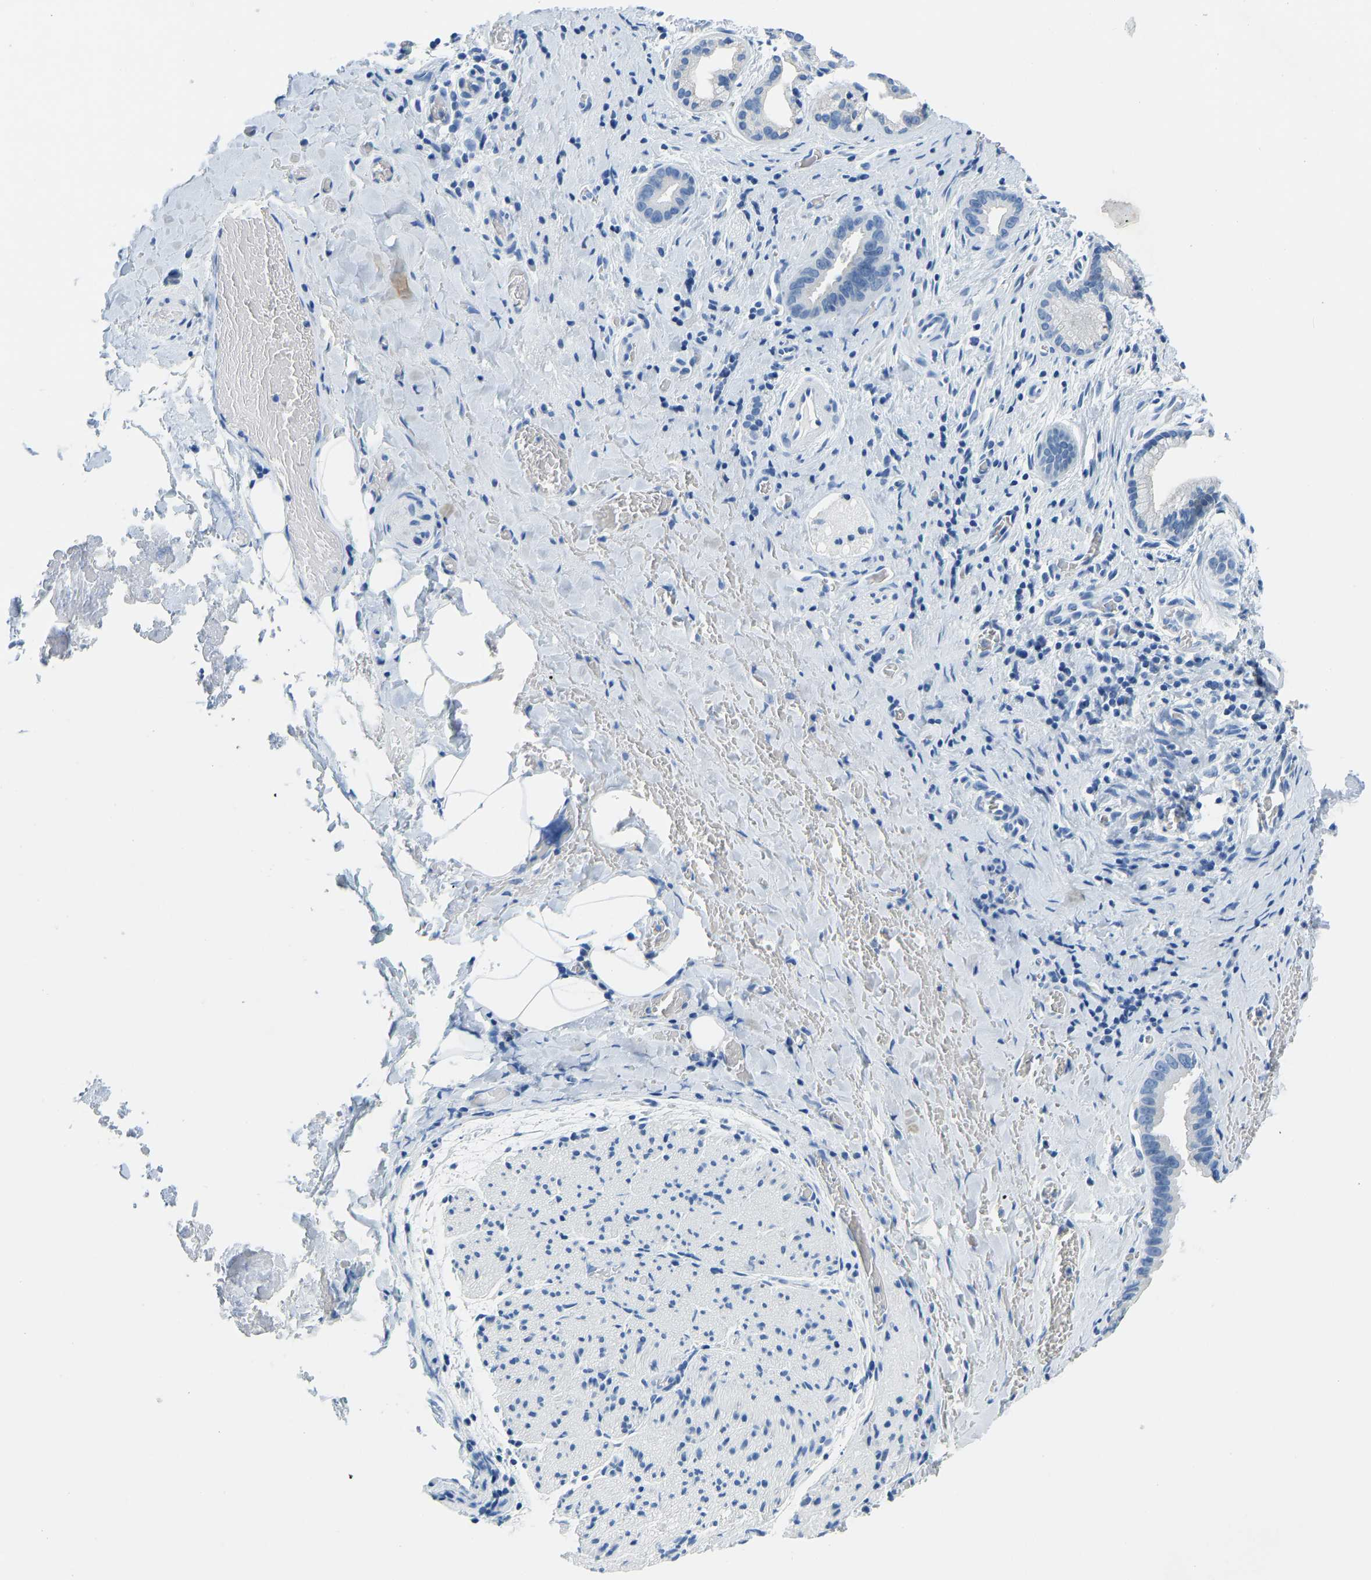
{"staining": {"intensity": "negative", "quantity": "none", "location": "none"}, "tissue": "liver cancer", "cell_type": "Tumor cells", "image_type": "cancer", "snomed": [{"axis": "morphology", "description": "Cholangiocarcinoma"}, {"axis": "topography", "description": "Liver"}], "caption": "IHC of human liver cancer (cholangiocarcinoma) demonstrates no expression in tumor cells.", "gene": "SERPINB3", "patient": {"sex": "female", "age": 55}}